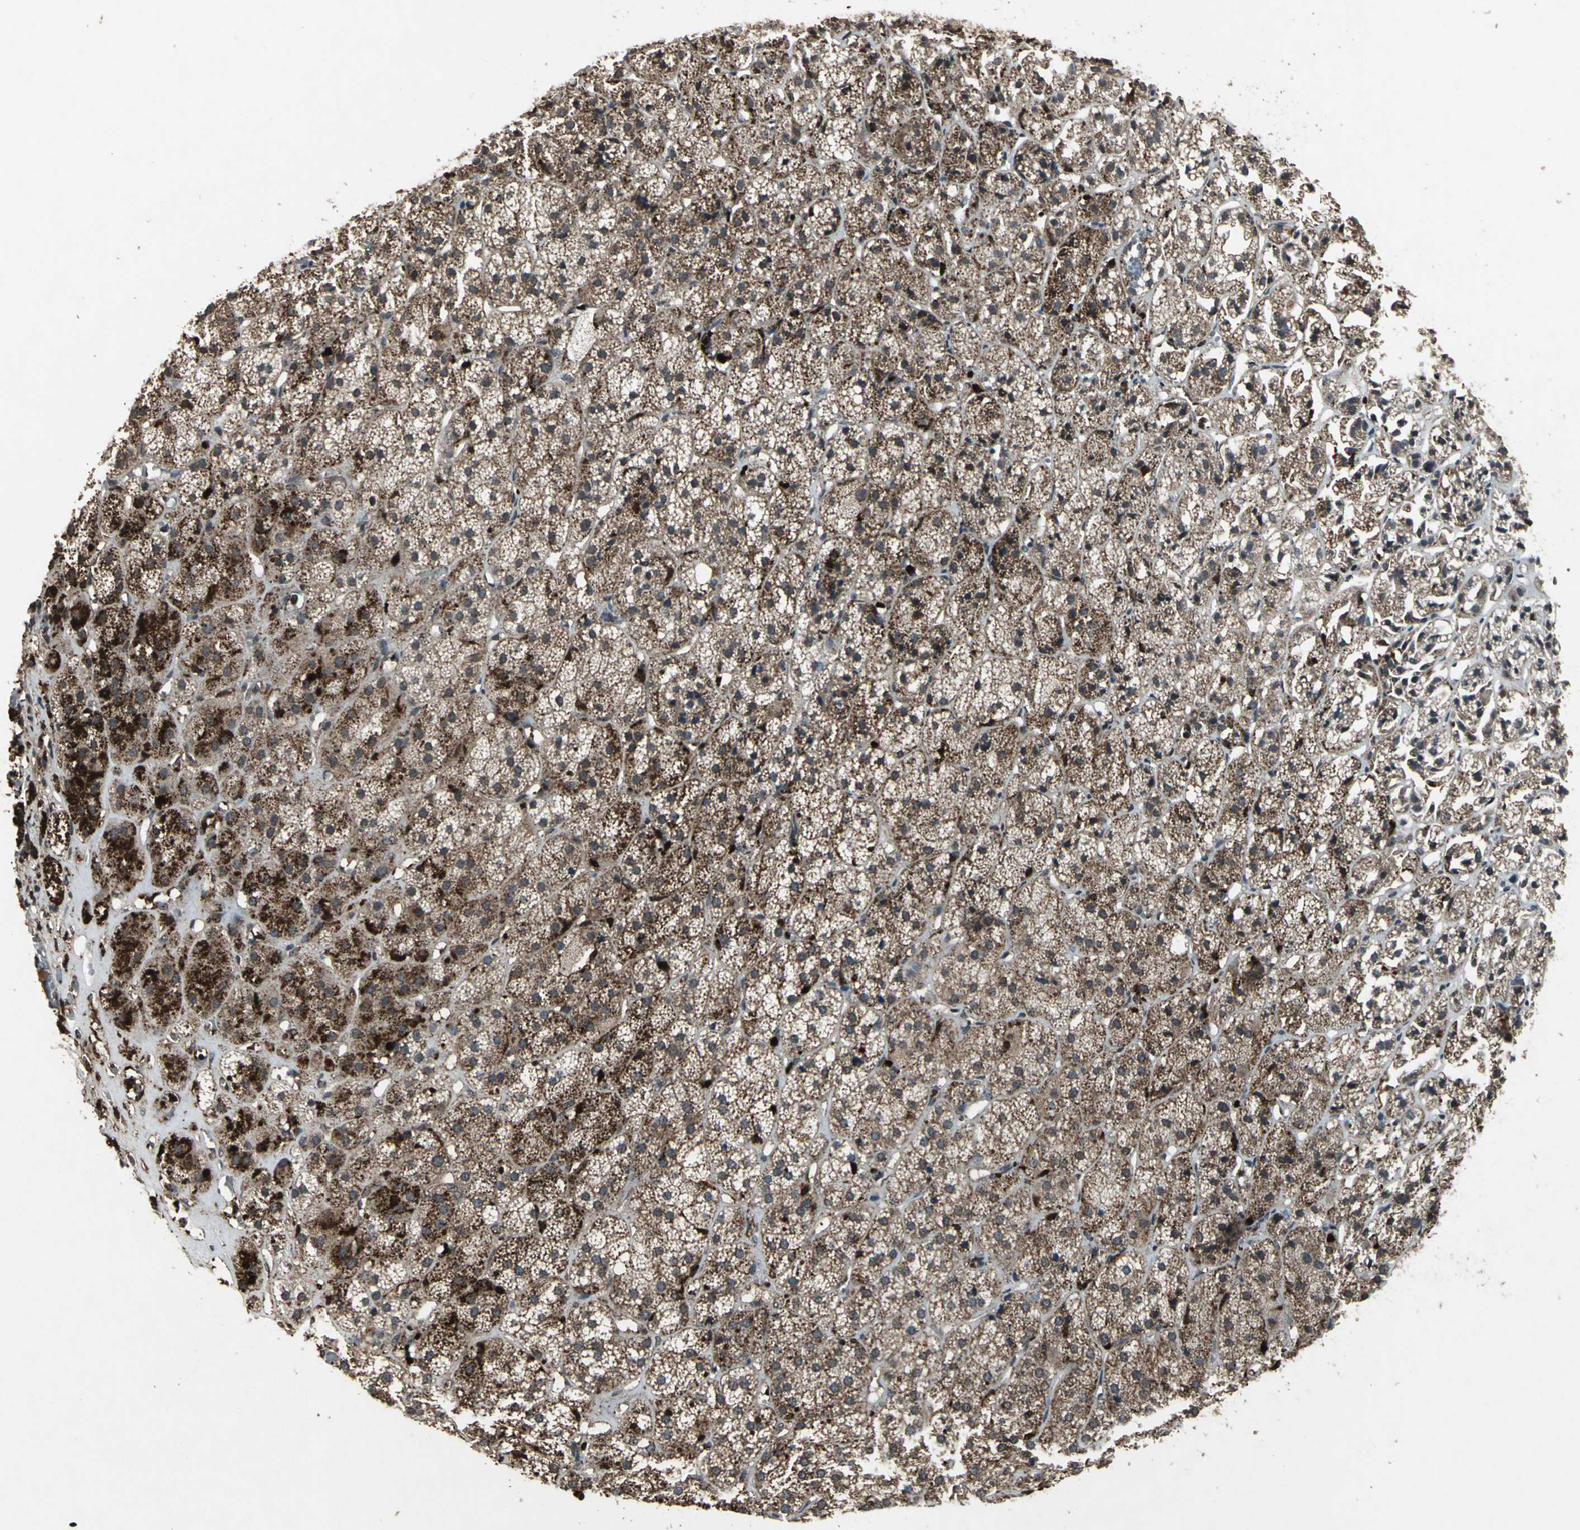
{"staining": {"intensity": "strong", "quantity": ">75%", "location": "cytoplasmic/membranous"}, "tissue": "adrenal gland", "cell_type": "Glandular cells", "image_type": "normal", "snomed": [{"axis": "morphology", "description": "Normal tissue, NOS"}, {"axis": "topography", "description": "Adrenal gland"}], "caption": "An IHC photomicrograph of benign tissue is shown. Protein staining in brown labels strong cytoplasmic/membranous positivity in adrenal gland within glandular cells.", "gene": "PYCARD", "patient": {"sex": "female", "age": 71}}